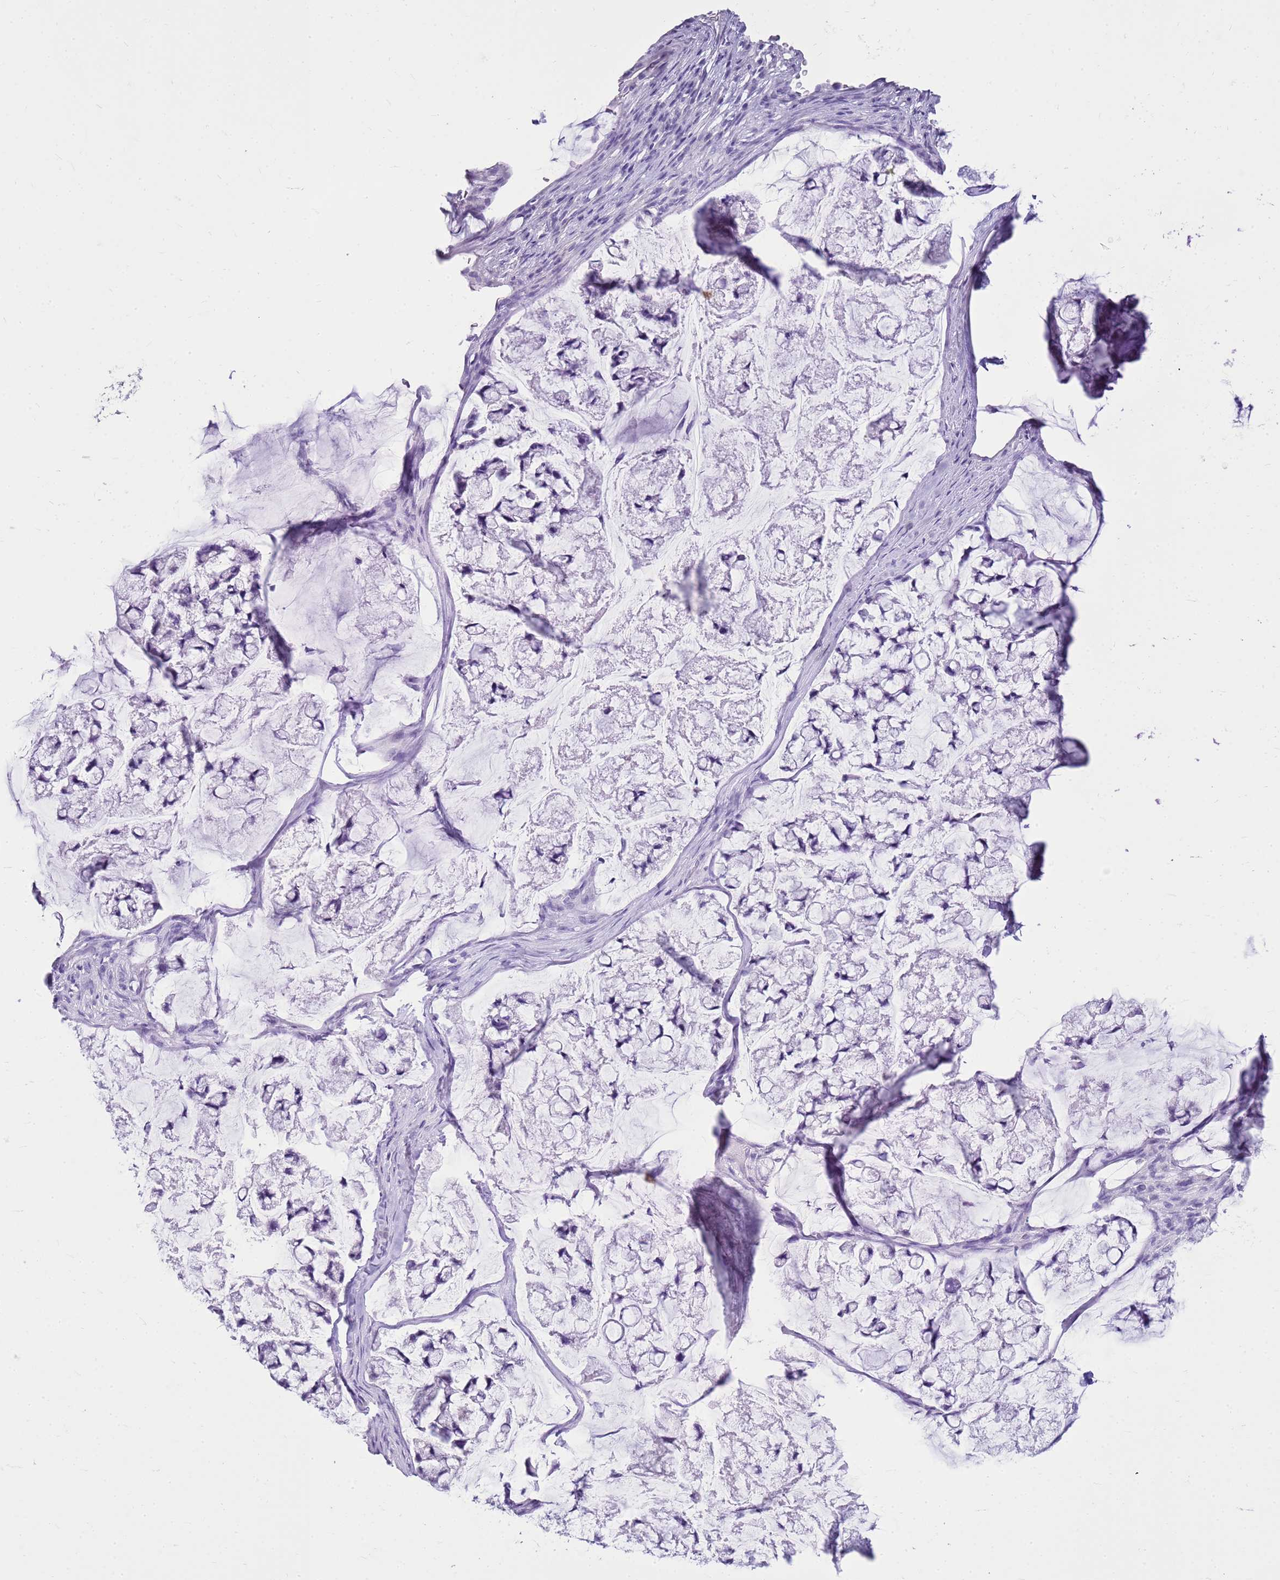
{"staining": {"intensity": "negative", "quantity": "none", "location": "none"}, "tissue": "stomach cancer", "cell_type": "Tumor cells", "image_type": "cancer", "snomed": [{"axis": "morphology", "description": "Adenocarcinoma, NOS"}, {"axis": "topography", "description": "Stomach, lower"}], "caption": "Immunohistochemical staining of stomach cancer (adenocarcinoma) reveals no significant staining in tumor cells.", "gene": "CA8", "patient": {"sex": "male", "age": 67}}